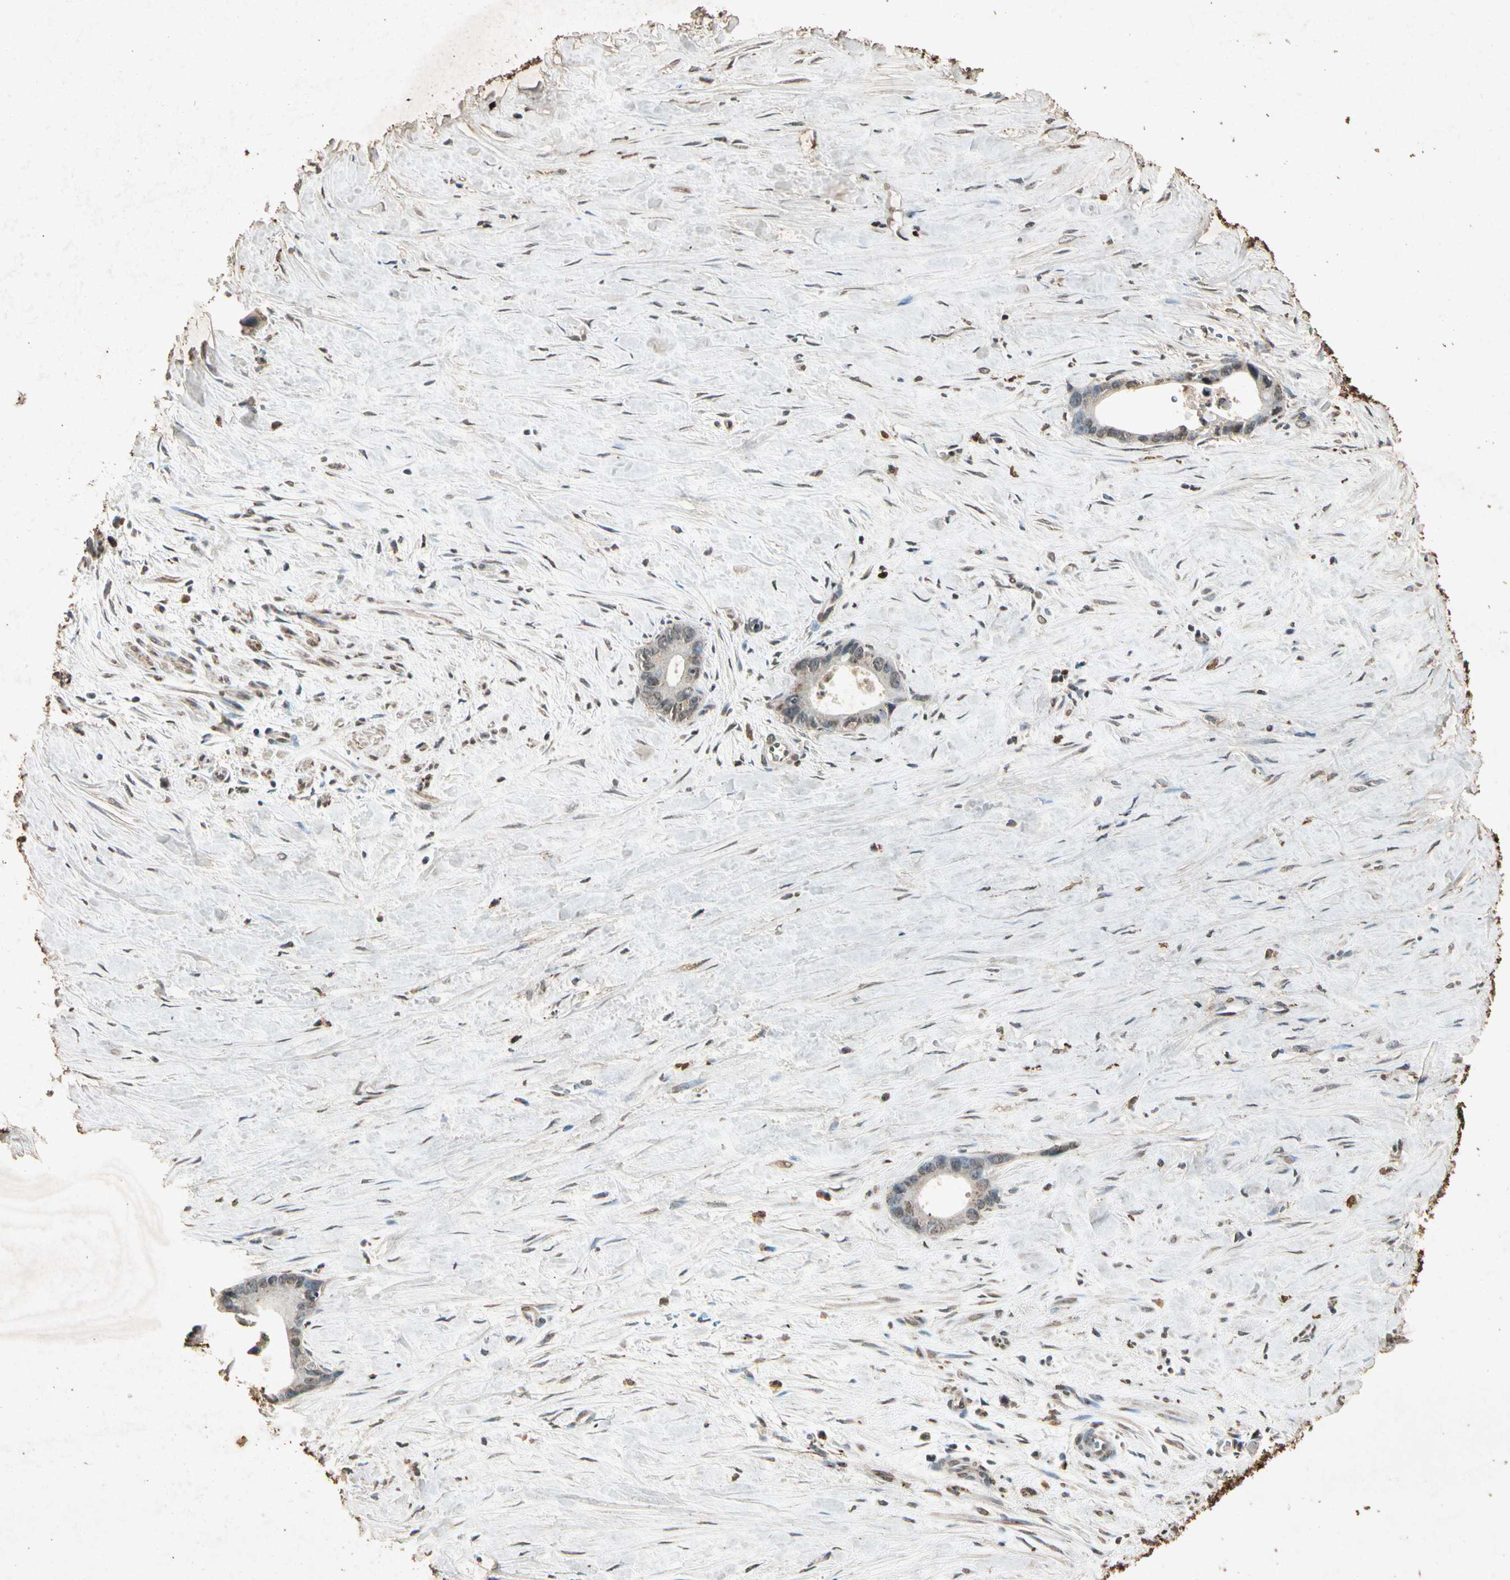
{"staining": {"intensity": "weak", "quantity": "25%-75%", "location": "cytoplasmic/membranous"}, "tissue": "liver cancer", "cell_type": "Tumor cells", "image_type": "cancer", "snomed": [{"axis": "morphology", "description": "Cholangiocarcinoma"}, {"axis": "topography", "description": "Liver"}], "caption": "Immunohistochemistry (IHC) of human cholangiocarcinoma (liver) exhibits low levels of weak cytoplasmic/membranous expression in about 25%-75% of tumor cells.", "gene": "GC", "patient": {"sex": "female", "age": 55}}